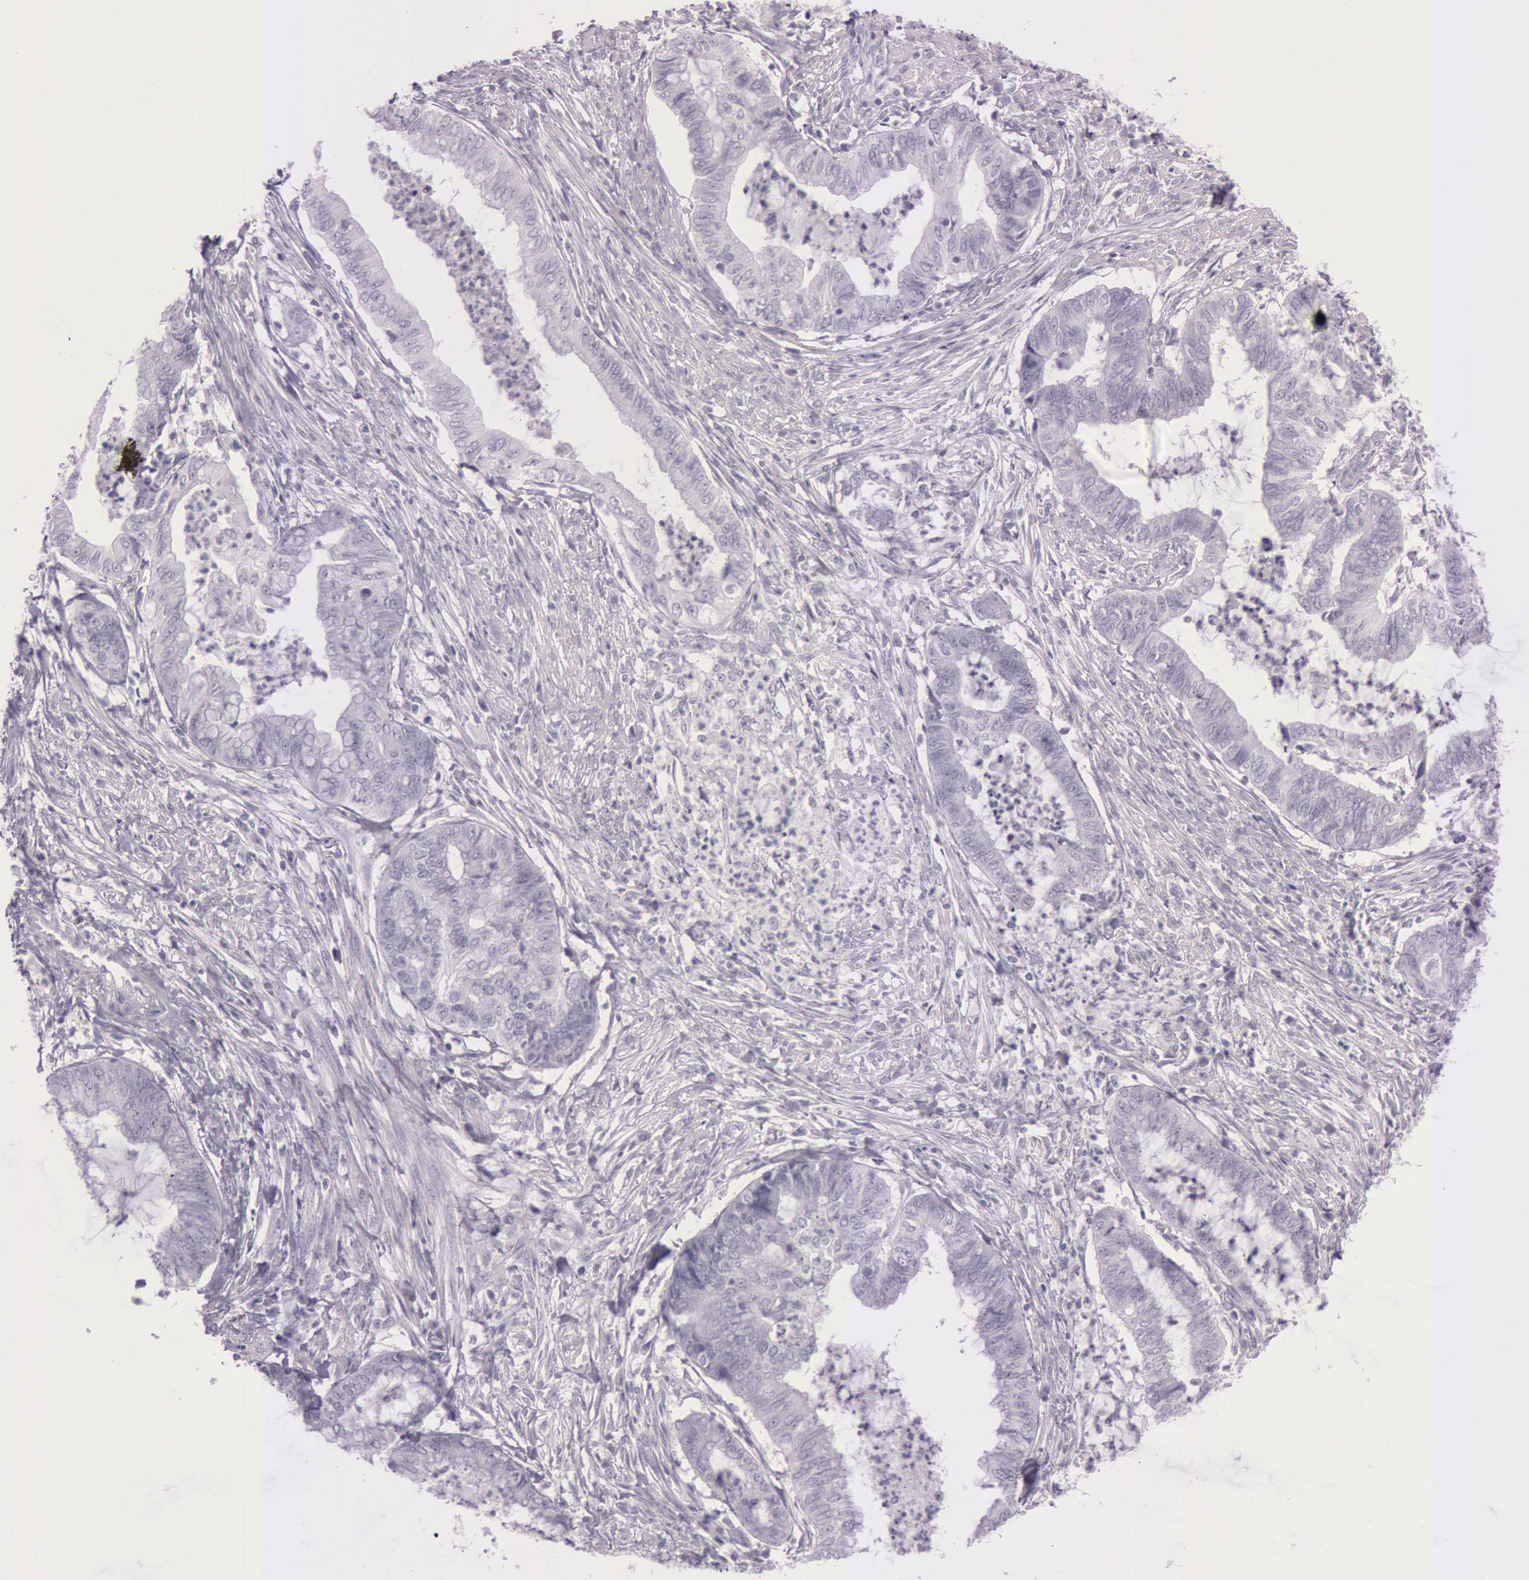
{"staining": {"intensity": "negative", "quantity": "none", "location": "none"}, "tissue": "endometrial cancer", "cell_type": "Tumor cells", "image_type": "cancer", "snomed": [{"axis": "morphology", "description": "Necrosis, NOS"}, {"axis": "morphology", "description": "Adenocarcinoma, NOS"}, {"axis": "topography", "description": "Endometrium"}], "caption": "A micrograph of adenocarcinoma (endometrial) stained for a protein shows no brown staining in tumor cells.", "gene": "S100A7", "patient": {"sex": "female", "age": 79}}